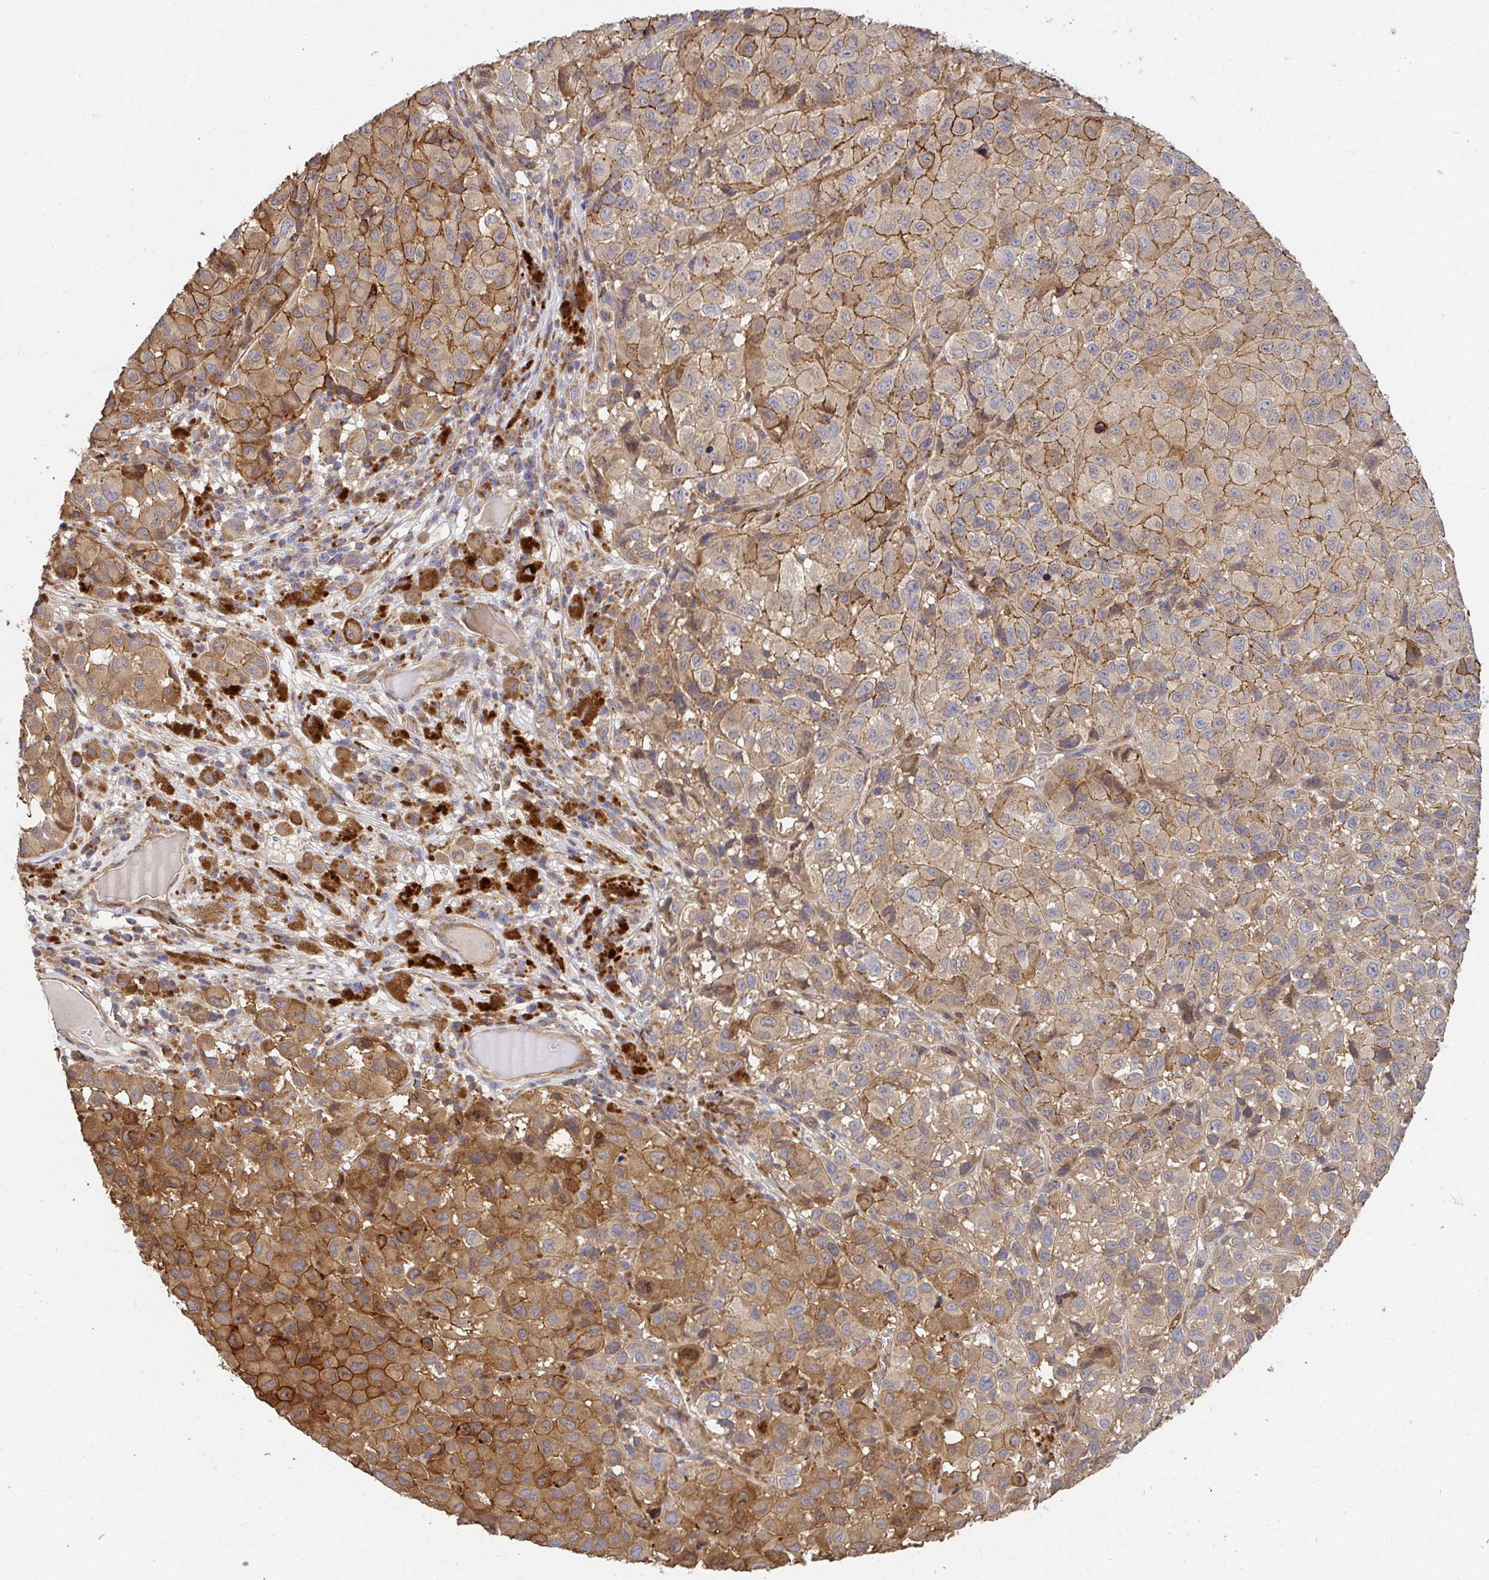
{"staining": {"intensity": "moderate", "quantity": ">75%", "location": "cytoplasmic/membranous"}, "tissue": "melanoma", "cell_type": "Tumor cells", "image_type": "cancer", "snomed": [{"axis": "morphology", "description": "Malignant melanoma, NOS"}, {"axis": "topography", "description": "Skin"}], "caption": "This photomicrograph reveals malignant melanoma stained with IHC to label a protein in brown. The cytoplasmic/membranous of tumor cells show moderate positivity for the protein. Nuclei are counter-stained blue.", "gene": "APBB1", "patient": {"sex": "male", "age": 93}}